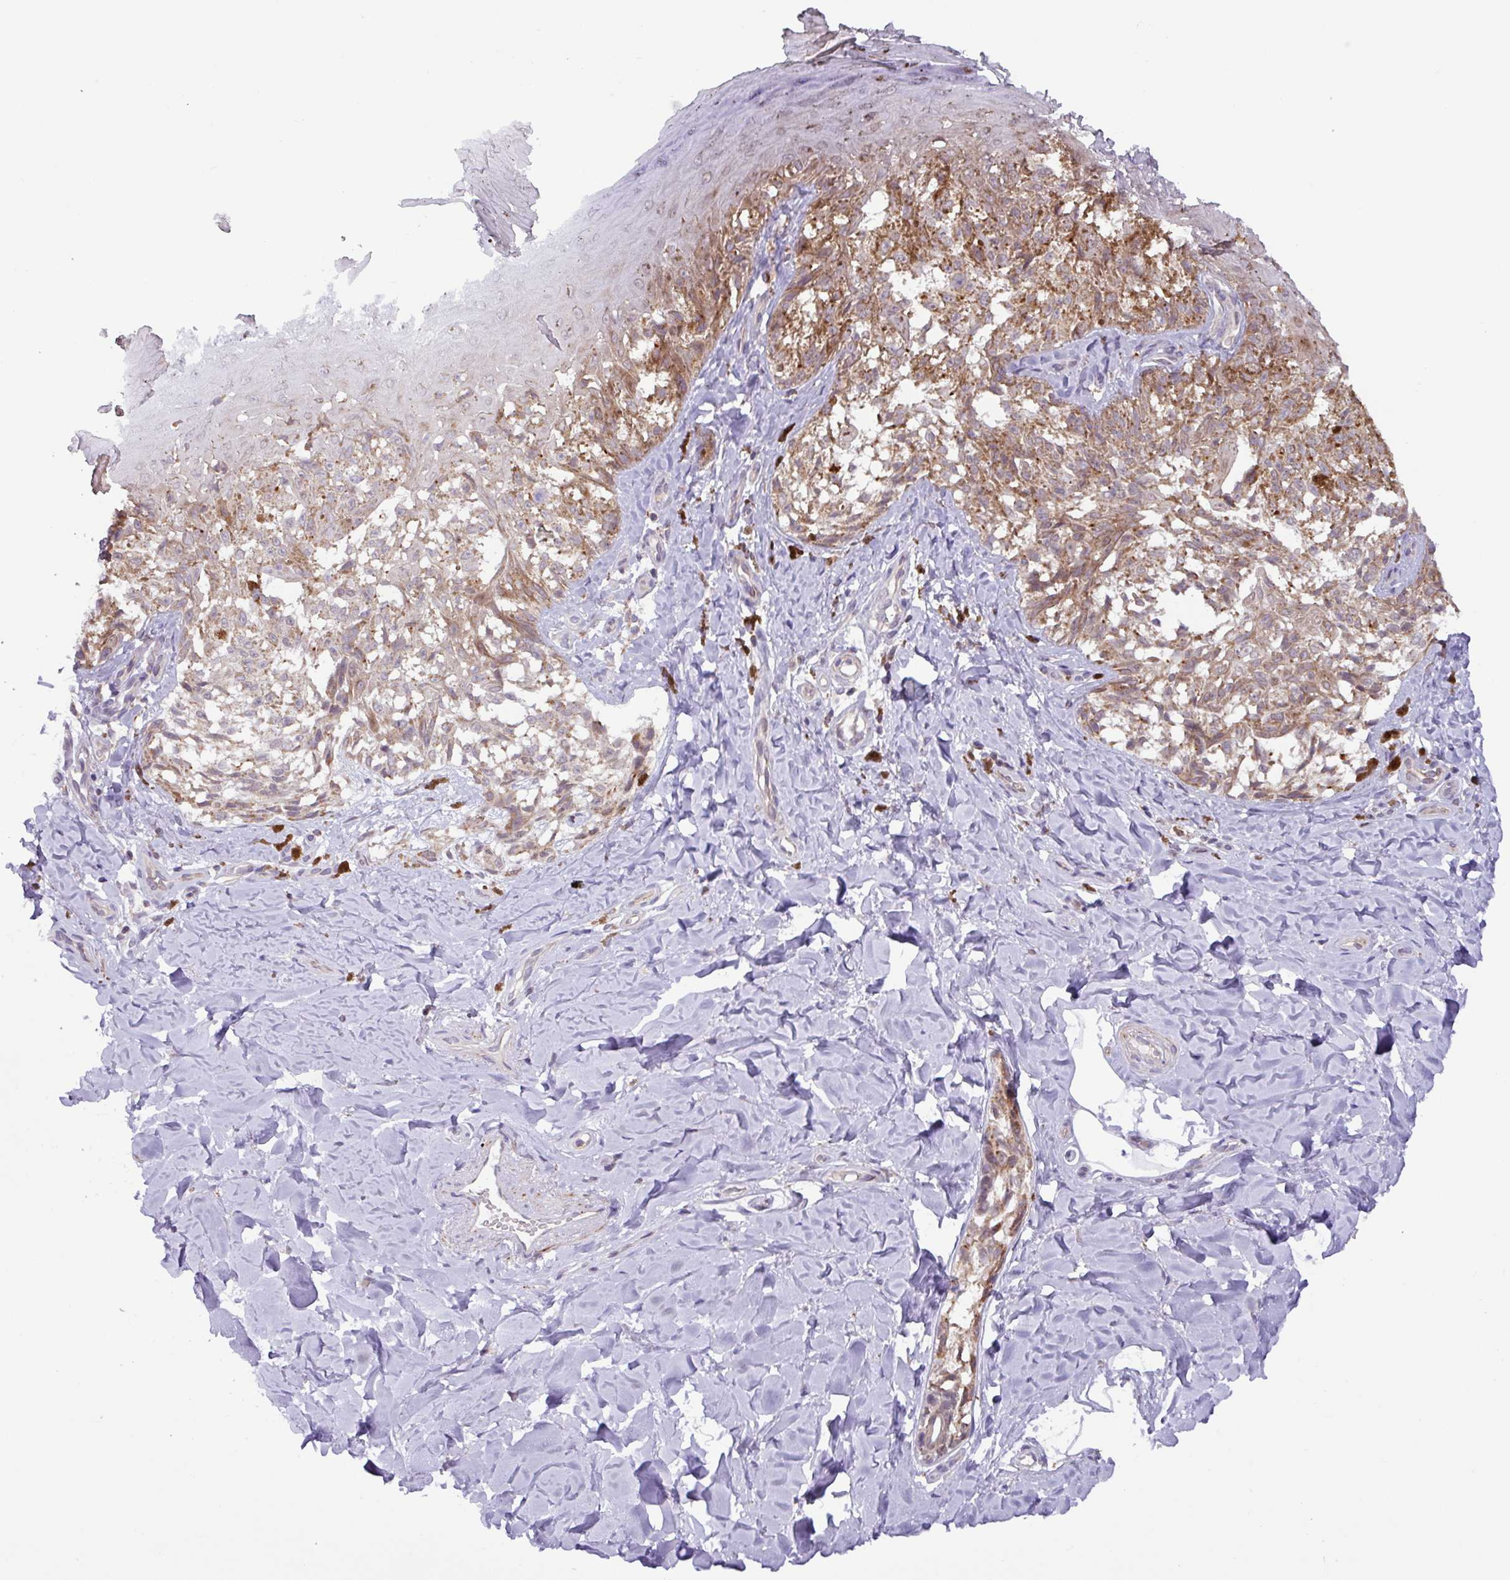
{"staining": {"intensity": "moderate", "quantity": ">75%", "location": "cytoplasmic/membranous"}, "tissue": "melanoma", "cell_type": "Tumor cells", "image_type": "cancer", "snomed": [{"axis": "morphology", "description": "Malignant melanoma, NOS"}, {"axis": "topography", "description": "Skin"}], "caption": "Malignant melanoma tissue shows moderate cytoplasmic/membranous expression in about >75% of tumor cells, visualized by immunohistochemistry. The staining was performed using DAB (3,3'-diaminobenzidine) to visualize the protein expression in brown, while the nuclei were stained in blue with hematoxylin (Magnification: 20x).", "gene": "AKIRIN1", "patient": {"sex": "female", "age": 65}}